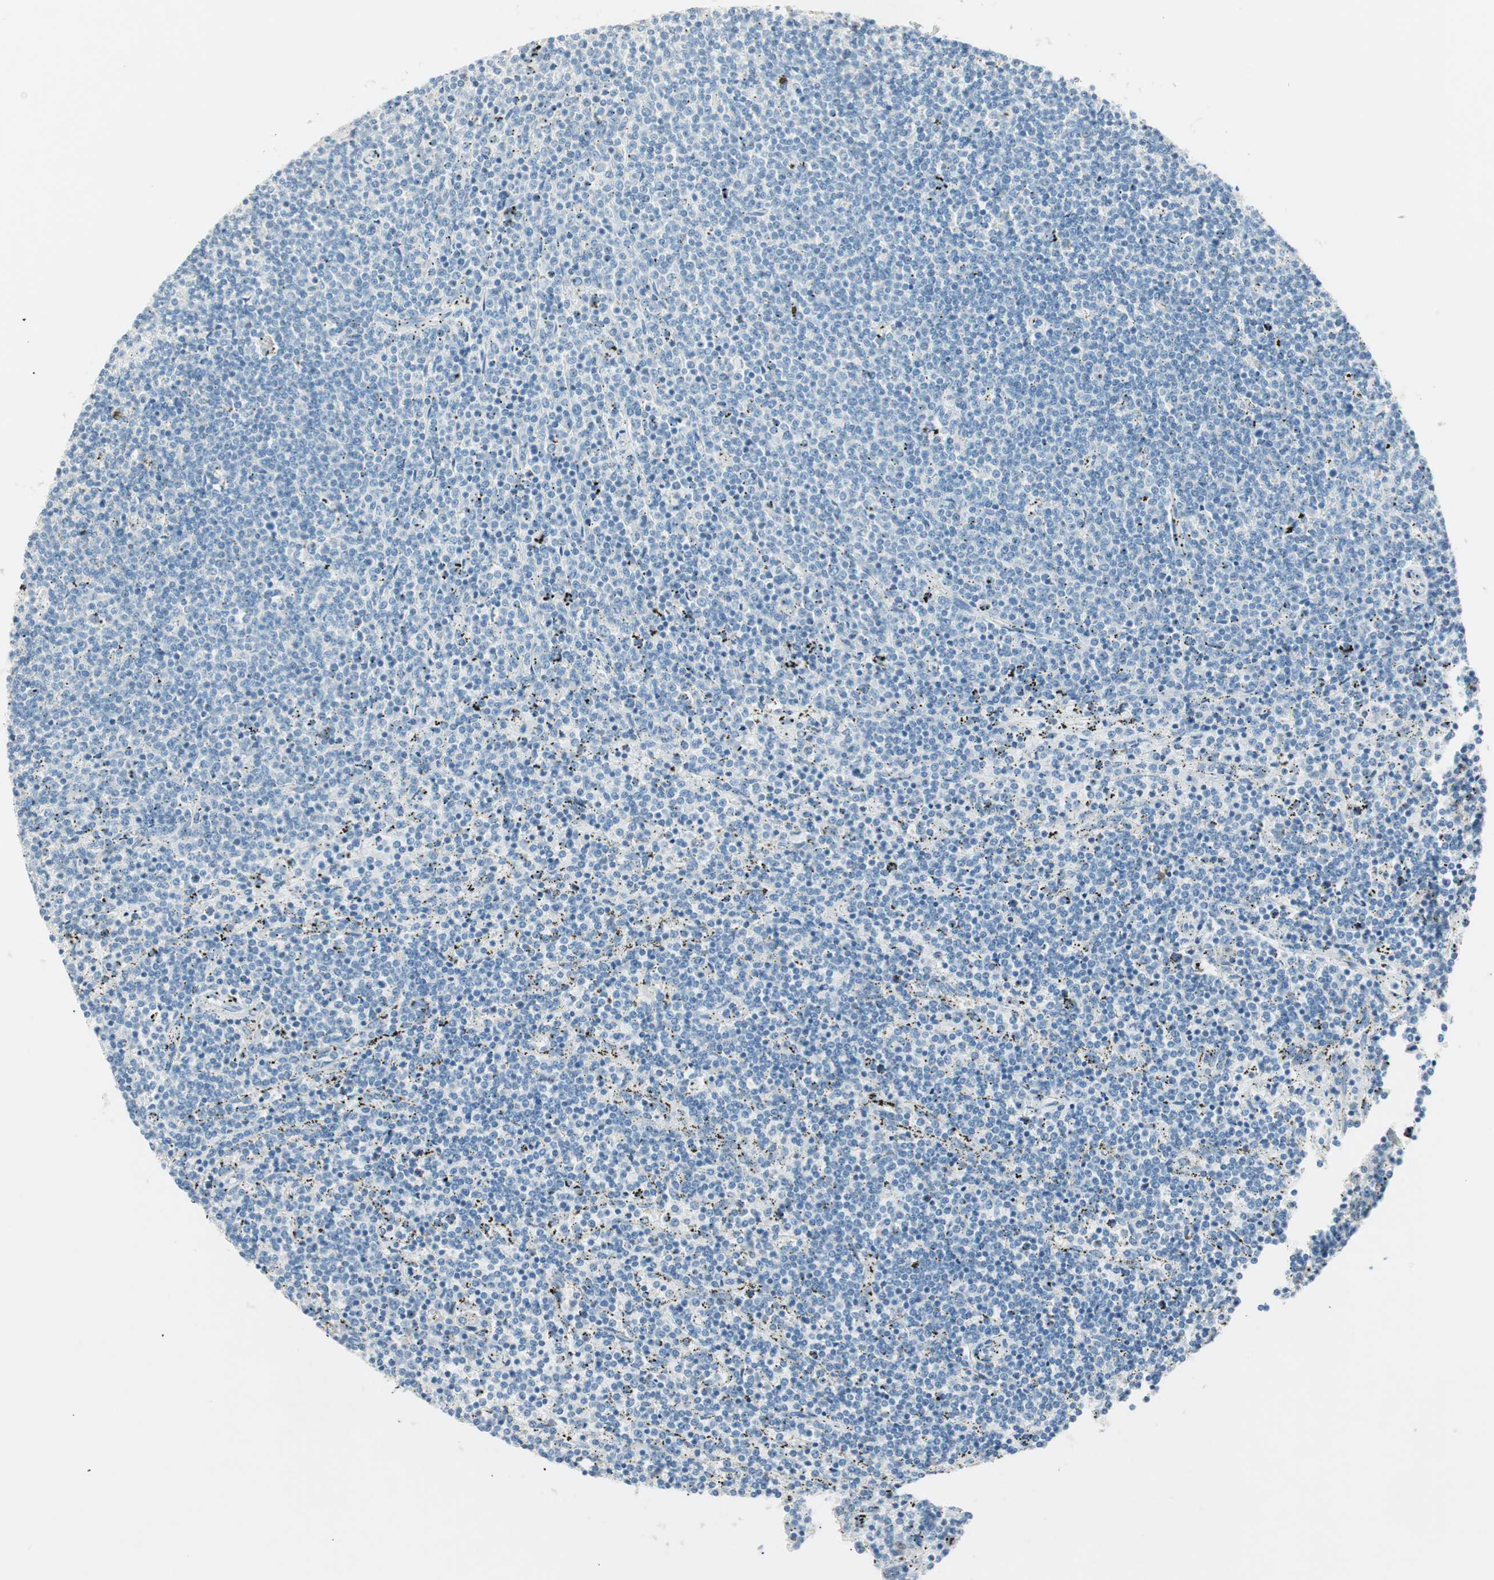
{"staining": {"intensity": "negative", "quantity": "none", "location": "none"}, "tissue": "lymphoma", "cell_type": "Tumor cells", "image_type": "cancer", "snomed": [{"axis": "morphology", "description": "Malignant lymphoma, non-Hodgkin's type, Low grade"}, {"axis": "topography", "description": "Spleen"}], "caption": "Malignant lymphoma, non-Hodgkin's type (low-grade) stained for a protein using immunohistochemistry reveals no expression tumor cells.", "gene": "HPGD", "patient": {"sex": "female", "age": 50}}